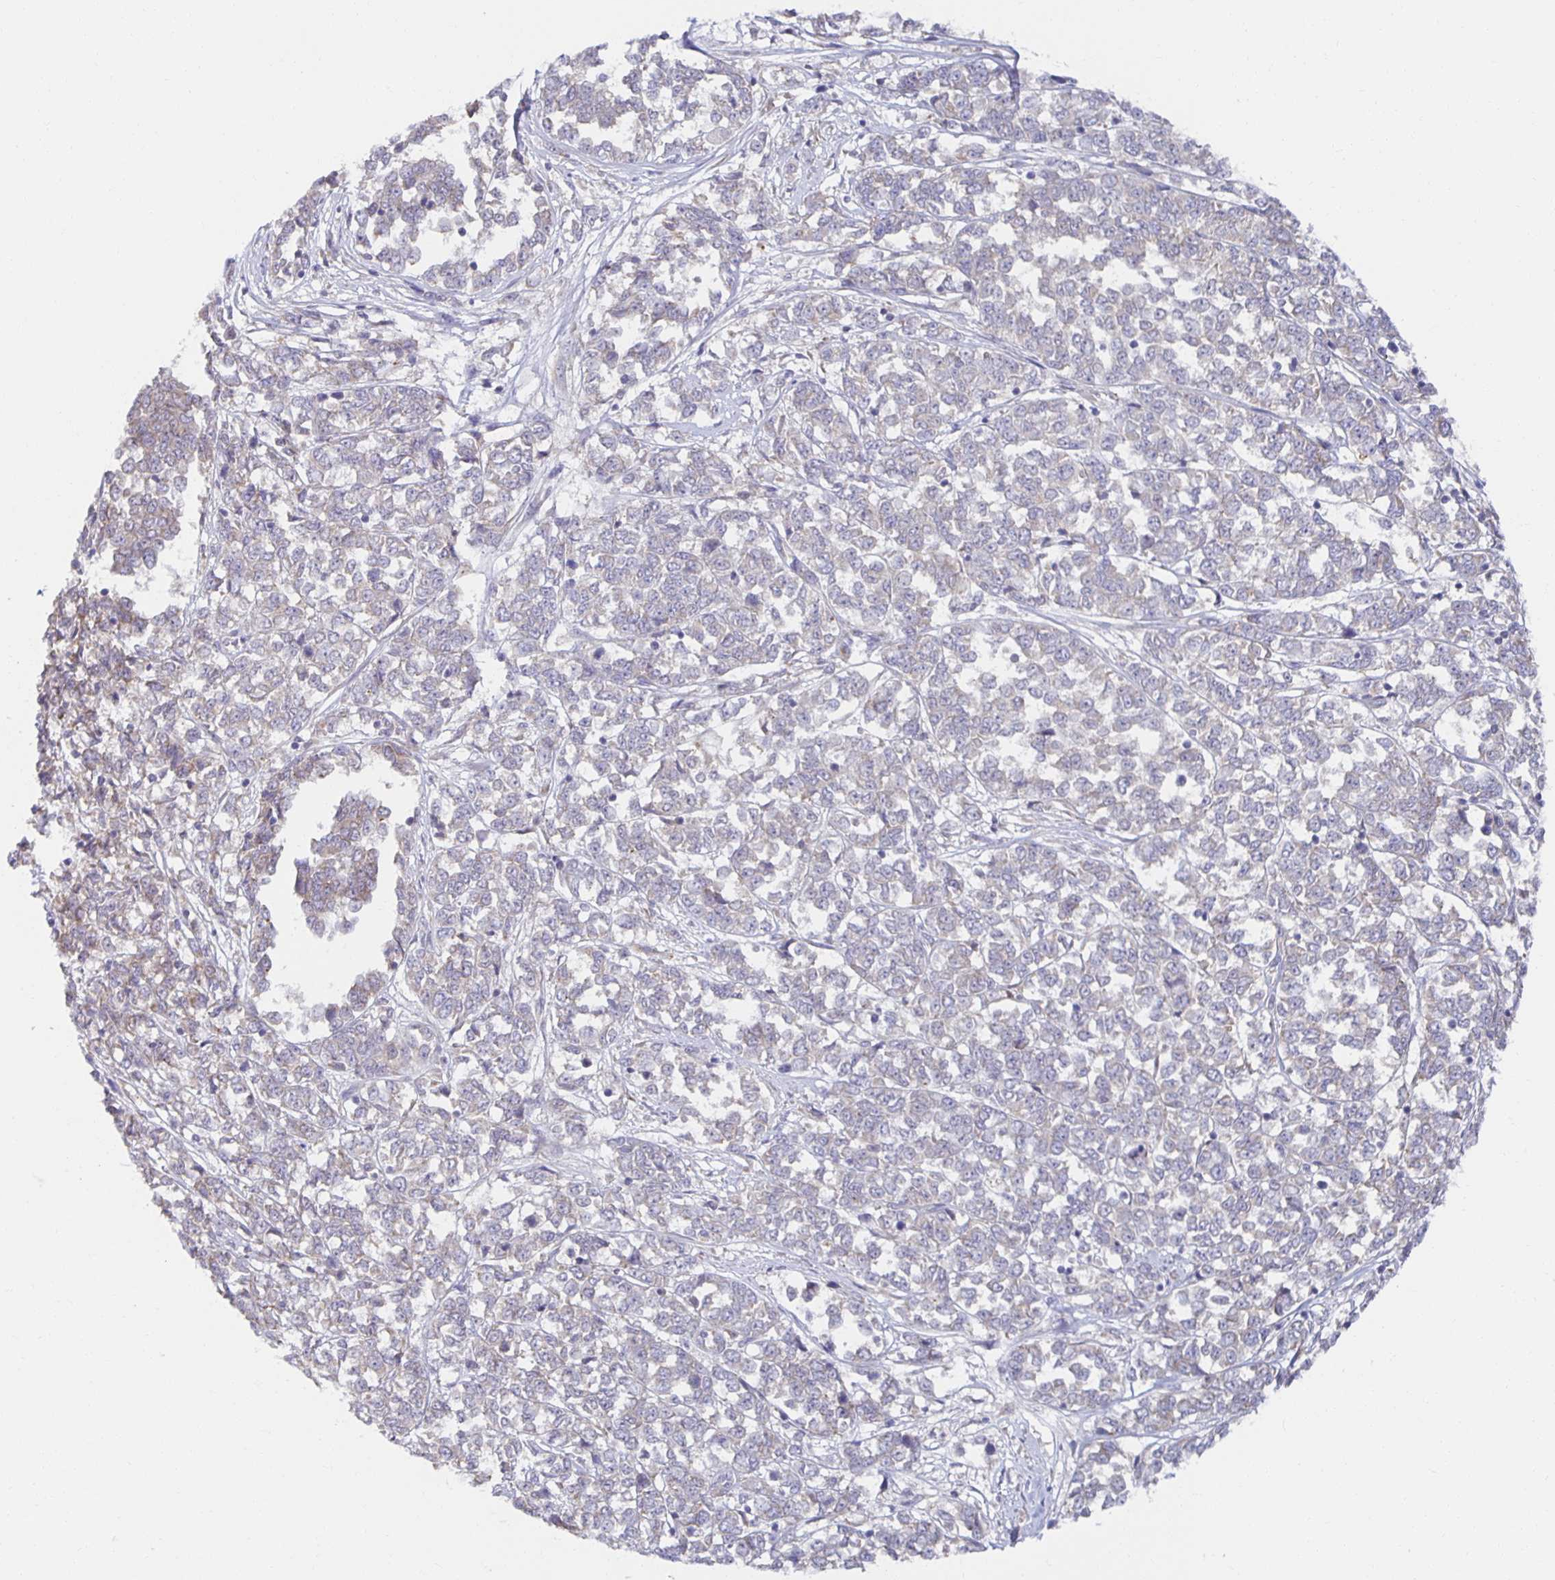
{"staining": {"intensity": "negative", "quantity": "none", "location": "none"}, "tissue": "melanoma", "cell_type": "Tumor cells", "image_type": "cancer", "snomed": [{"axis": "morphology", "description": "Malignant melanoma, NOS"}, {"axis": "topography", "description": "Skin"}], "caption": "The immunohistochemistry (IHC) photomicrograph has no significant expression in tumor cells of melanoma tissue.", "gene": "BAD", "patient": {"sex": "female", "age": 72}}